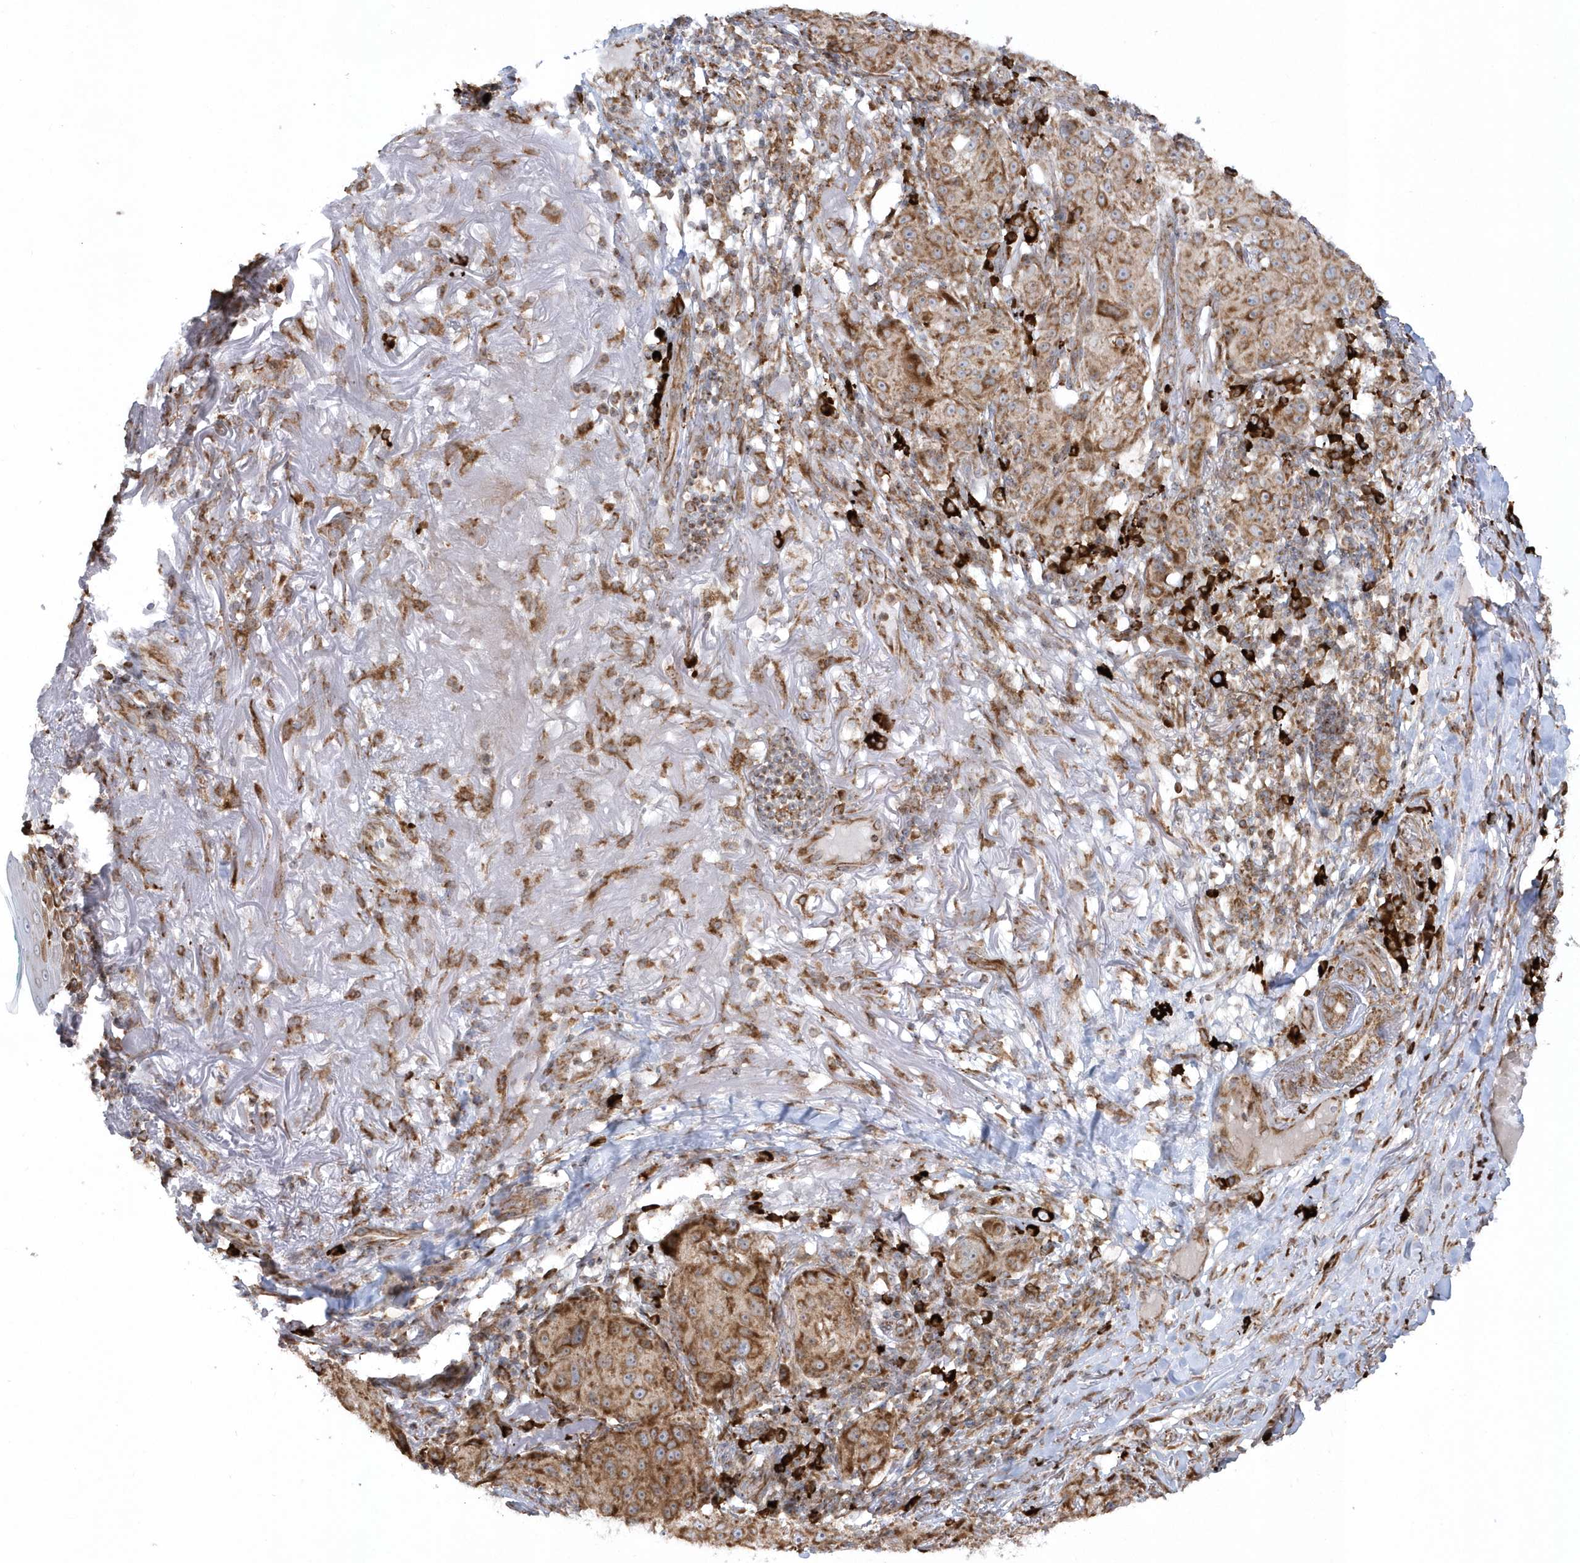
{"staining": {"intensity": "moderate", "quantity": ">75%", "location": "cytoplasmic/membranous"}, "tissue": "melanoma", "cell_type": "Tumor cells", "image_type": "cancer", "snomed": [{"axis": "morphology", "description": "Necrosis, NOS"}, {"axis": "morphology", "description": "Malignant melanoma, NOS"}, {"axis": "topography", "description": "Skin"}], "caption": "About >75% of tumor cells in human malignant melanoma exhibit moderate cytoplasmic/membranous protein staining as visualized by brown immunohistochemical staining.", "gene": "SH3BP2", "patient": {"sex": "female", "age": 87}}